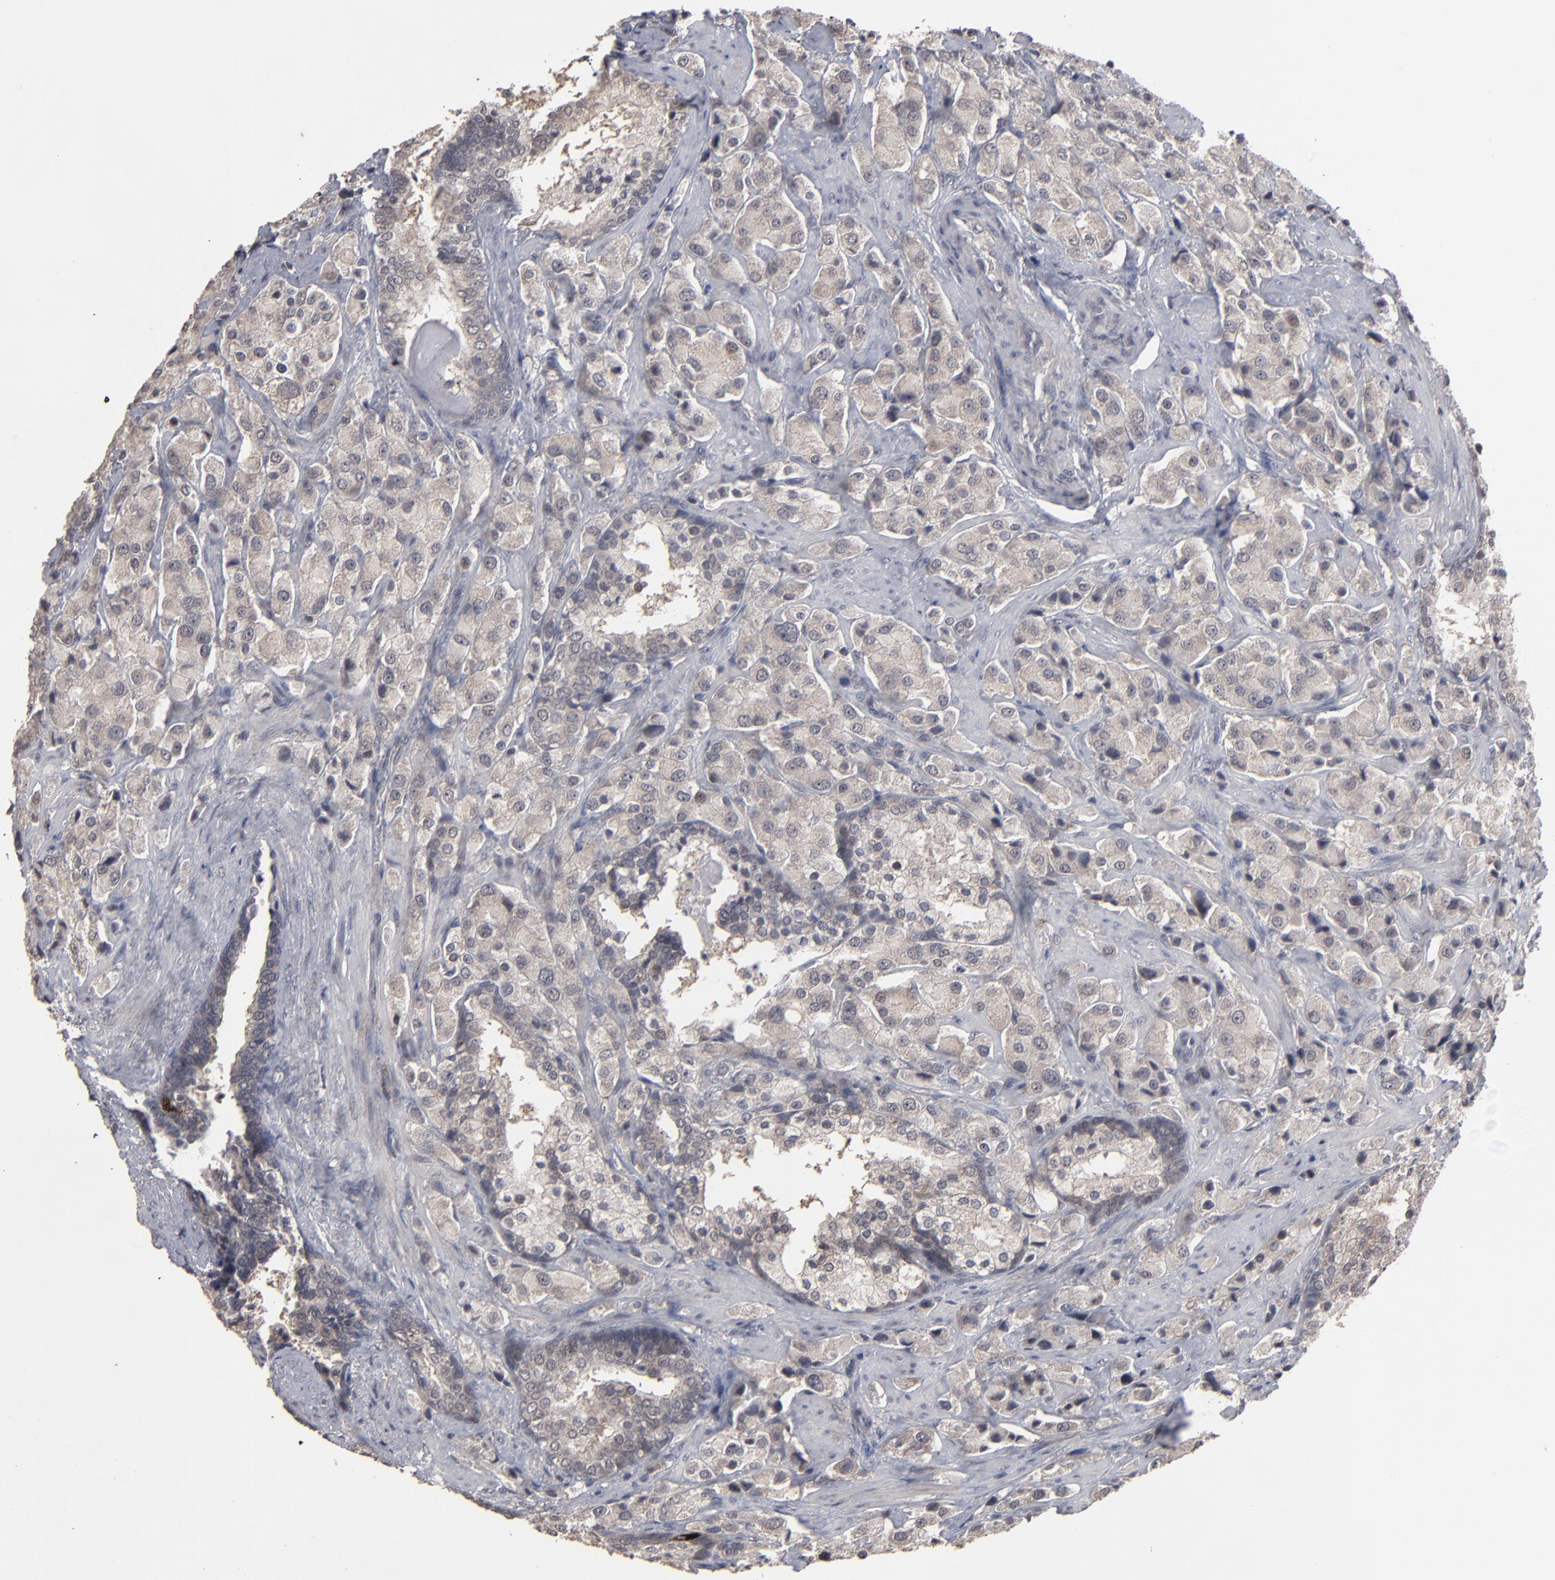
{"staining": {"intensity": "weak", "quantity": ">75%", "location": "cytoplasmic/membranous"}, "tissue": "prostate cancer", "cell_type": "Tumor cells", "image_type": "cancer", "snomed": [{"axis": "morphology", "description": "Adenocarcinoma, Medium grade"}, {"axis": "topography", "description": "Prostate"}], "caption": "Tumor cells demonstrate low levels of weak cytoplasmic/membranous positivity in about >75% of cells in human adenocarcinoma (medium-grade) (prostate).", "gene": "SLC22A17", "patient": {"sex": "male", "age": 70}}